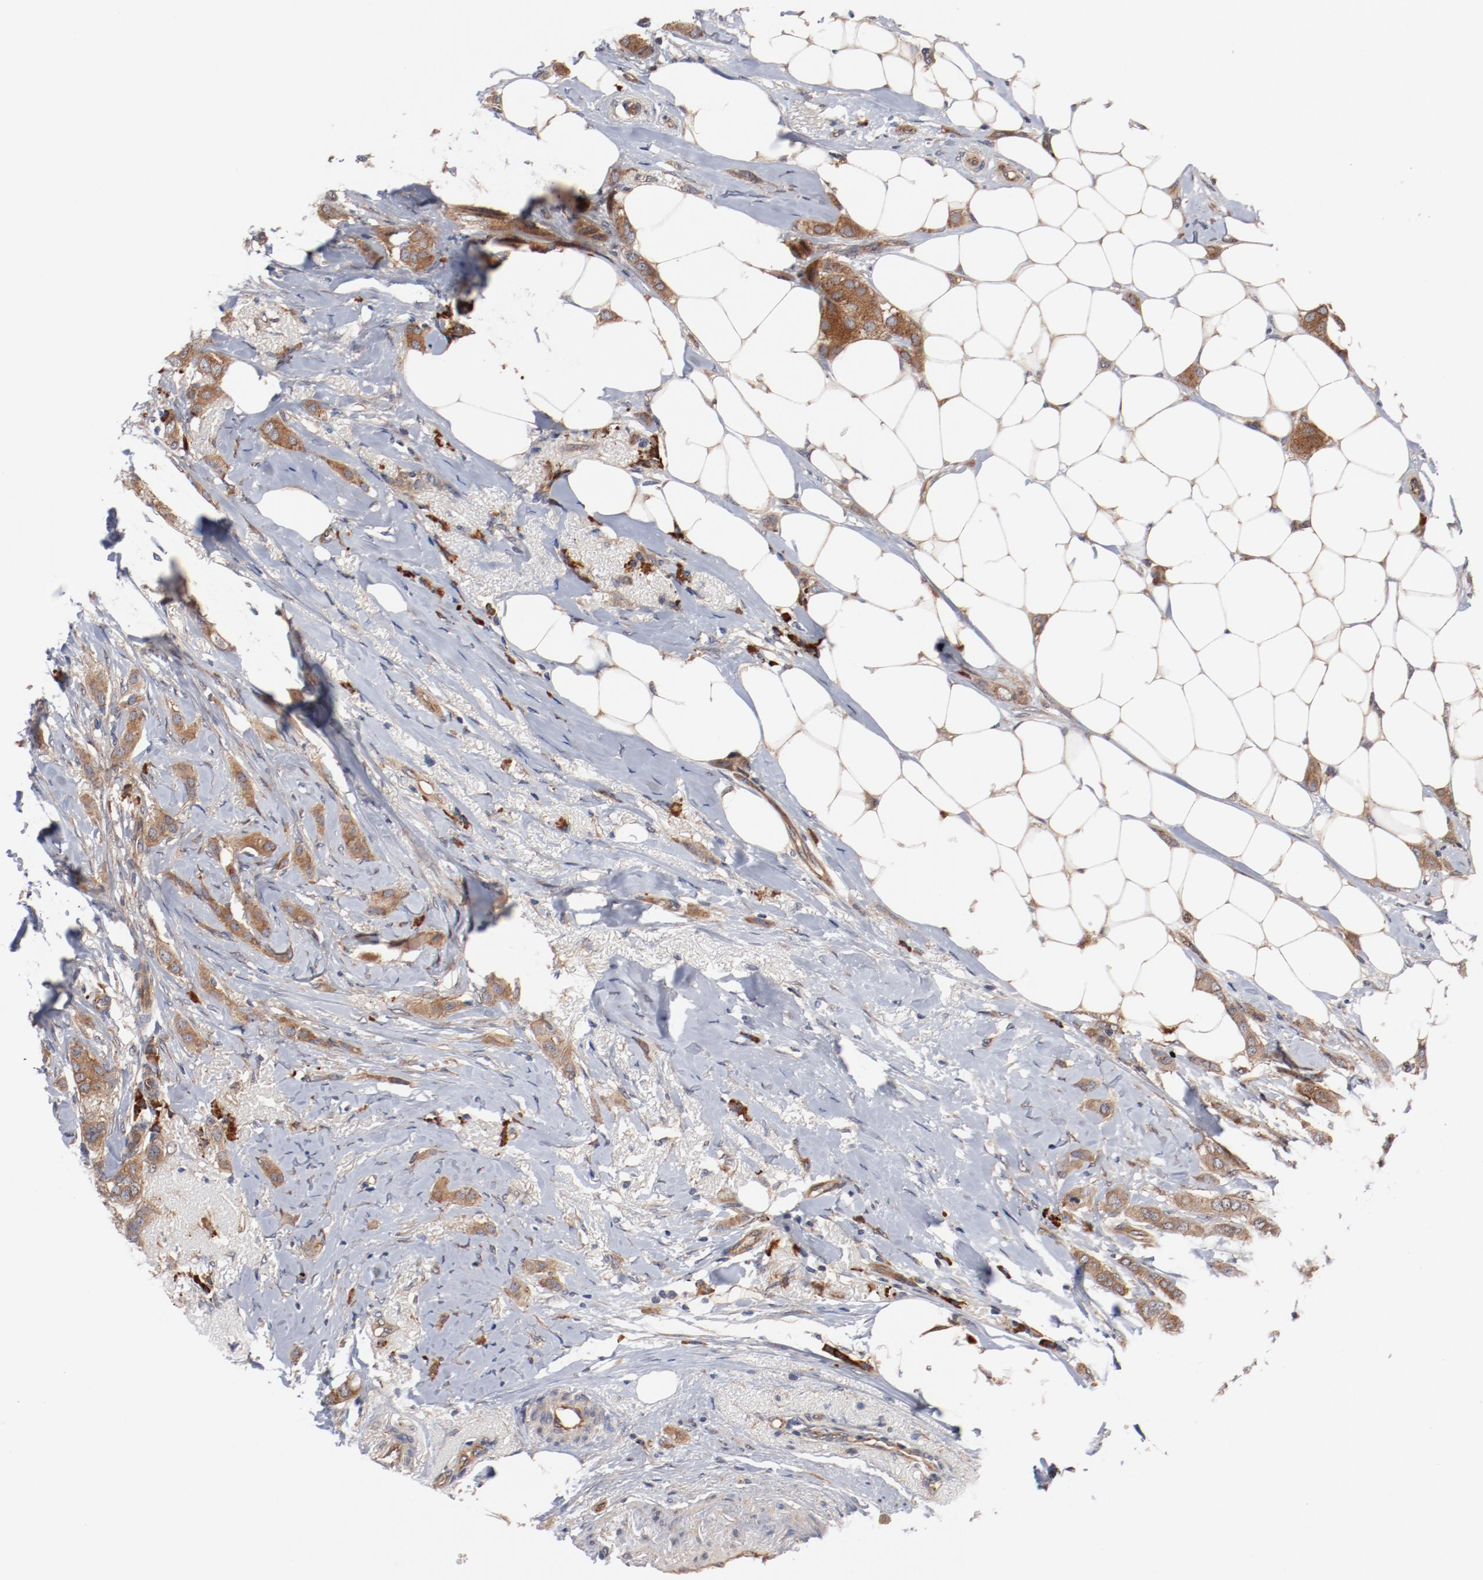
{"staining": {"intensity": "moderate", "quantity": ">75%", "location": "cytoplasmic/membranous"}, "tissue": "breast cancer", "cell_type": "Tumor cells", "image_type": "cancer", "snomed": [{"axis": "morphology", "description": "Lobular carcinoma"}, {"axis": "topography", "description": "Breast"}], "caption": "Protein staining by immunohistochemistry (IHC) demonstrates moderate cytoplasmic/membranous expression in approximately >75% of tumor cells in lobular carcinoma (breast).", "gene": "PITPNM2", "patient": {"sex": "female", "age": 55}}